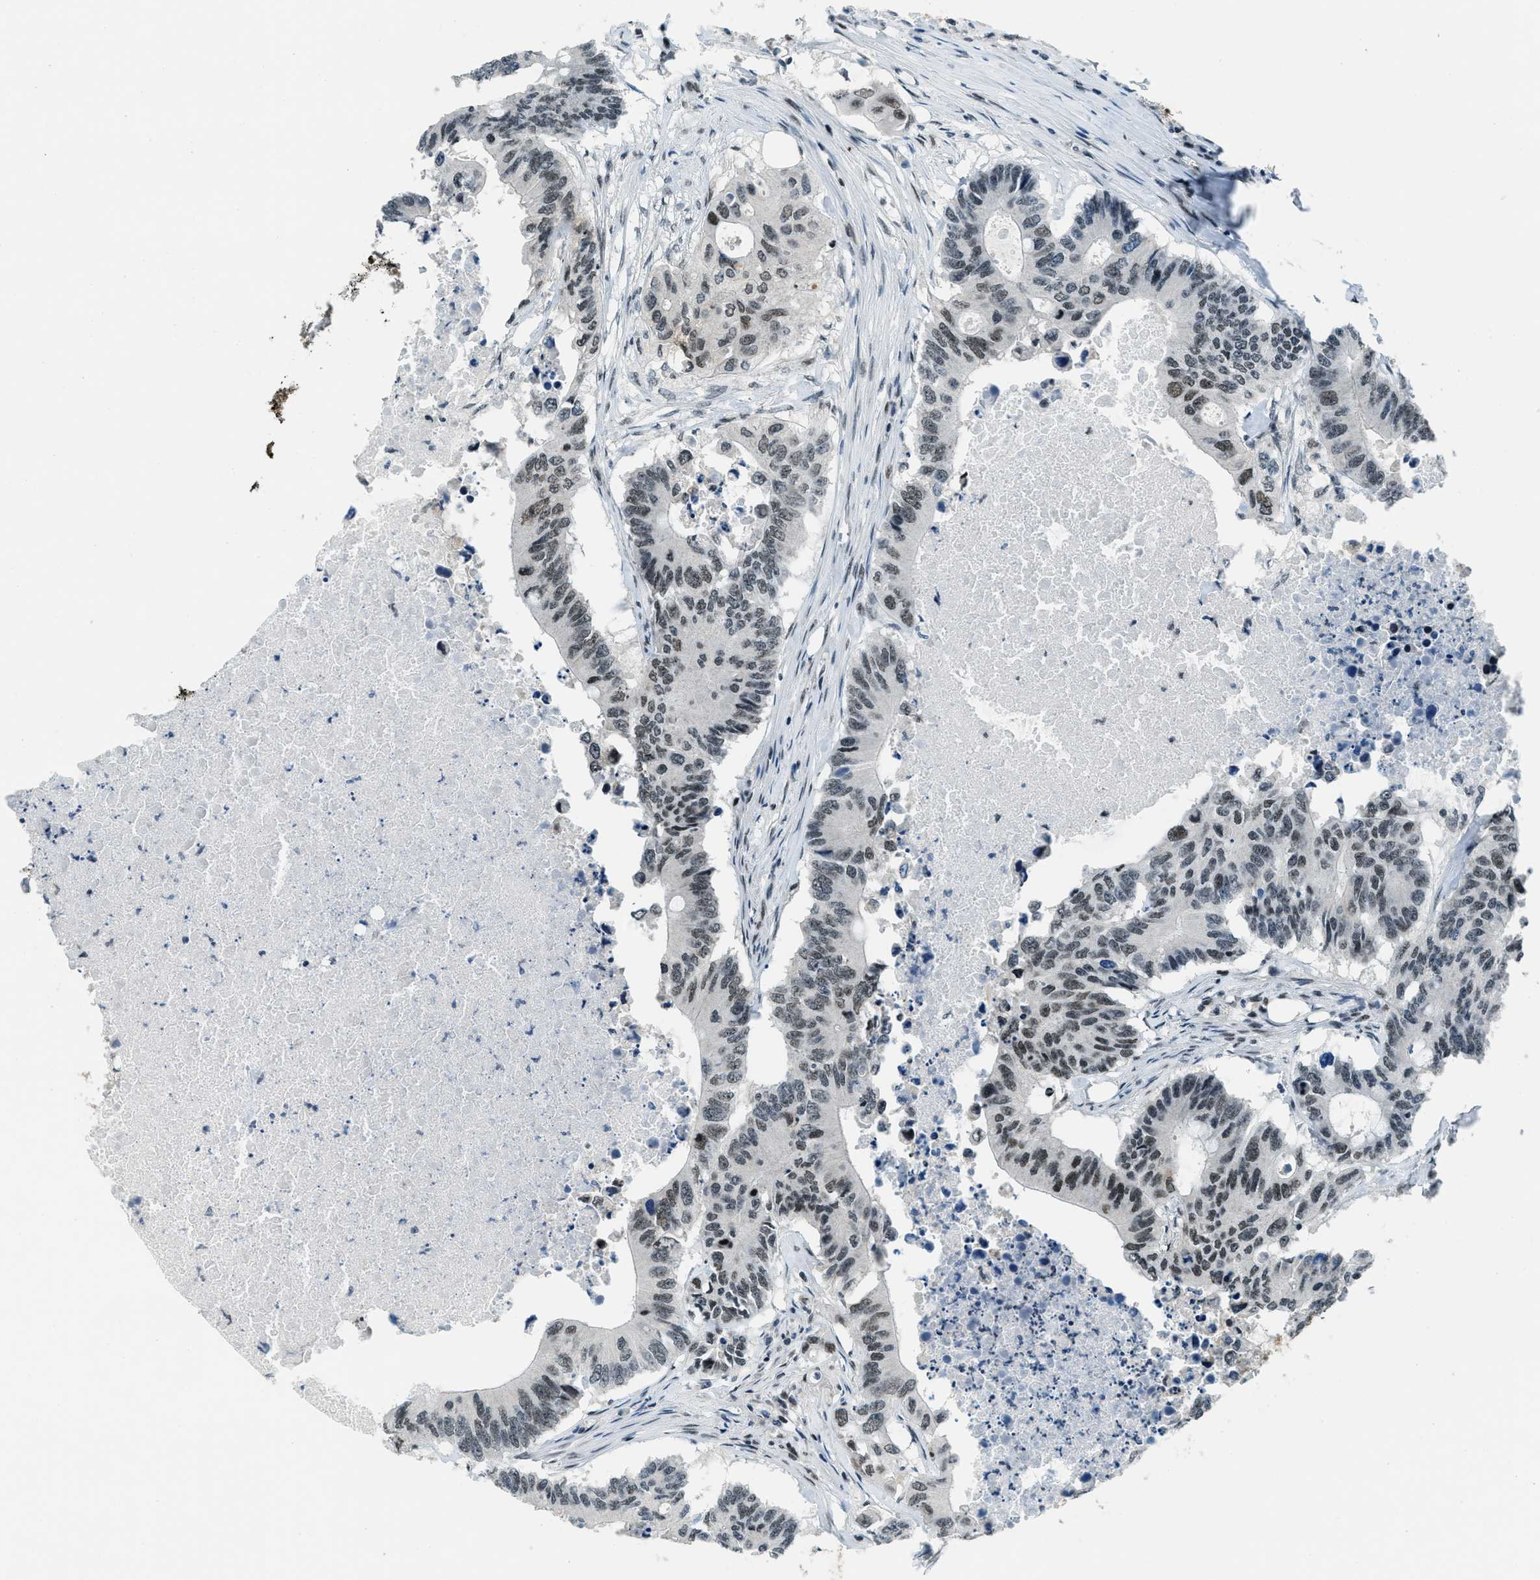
{"staining": {"intensity": "weak", "quantity": ">75%", "location": "nuclear"}, "tissue": "colorectal cancer", "cell_type": "Tumor cells", "image_type": "cancer", "snomed": [{"axis": "morphology", "description": "Adenocarcinoma, NOS"}, {"axis": "topography", "description": "Colon"}], "caption": "Approximately >75% of tumor cells in colorectal cancer (adenocarcinoma) display weak nuclear protein positivity as visualized by brown immunohistochemical staining.", "gene": "KLF6", "patient": {"sex": "male", "age": 71}}